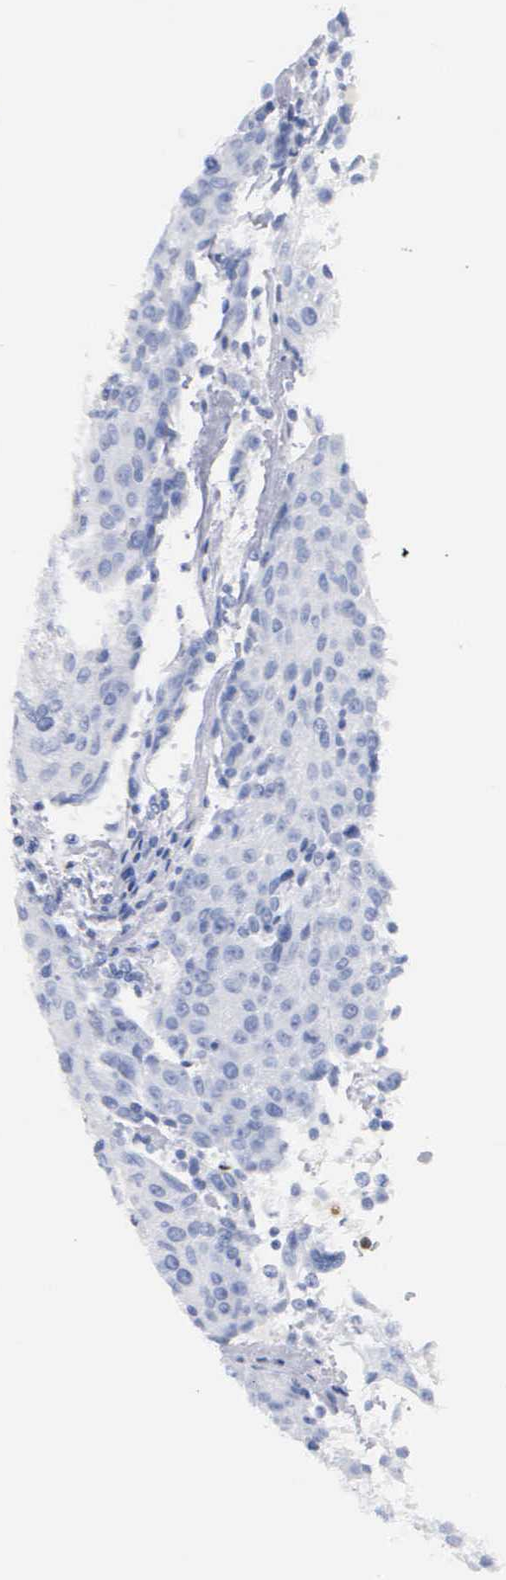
{"staining": {"intensity": "negative", "quantity": "none", "location": "none"}, "tissue": "urothelial cancer", "cell_type": "Tumor cells", "image_type": "cancer", "snomed": [{"axis": "morphology", "description": "Urothelial carcinoma, High grade"}, {"axis": "topography", "description": "Urinary bladder"}], "caption": "DAB (3,3'-diaminobenzidine) immunohistochemical staining of urothelial cancer demonstrates no significant positivity in tumor cells. Nuclei are stained in blue.", "gene": "CTSG", "patient": {"sex": "female", "age": 85}}